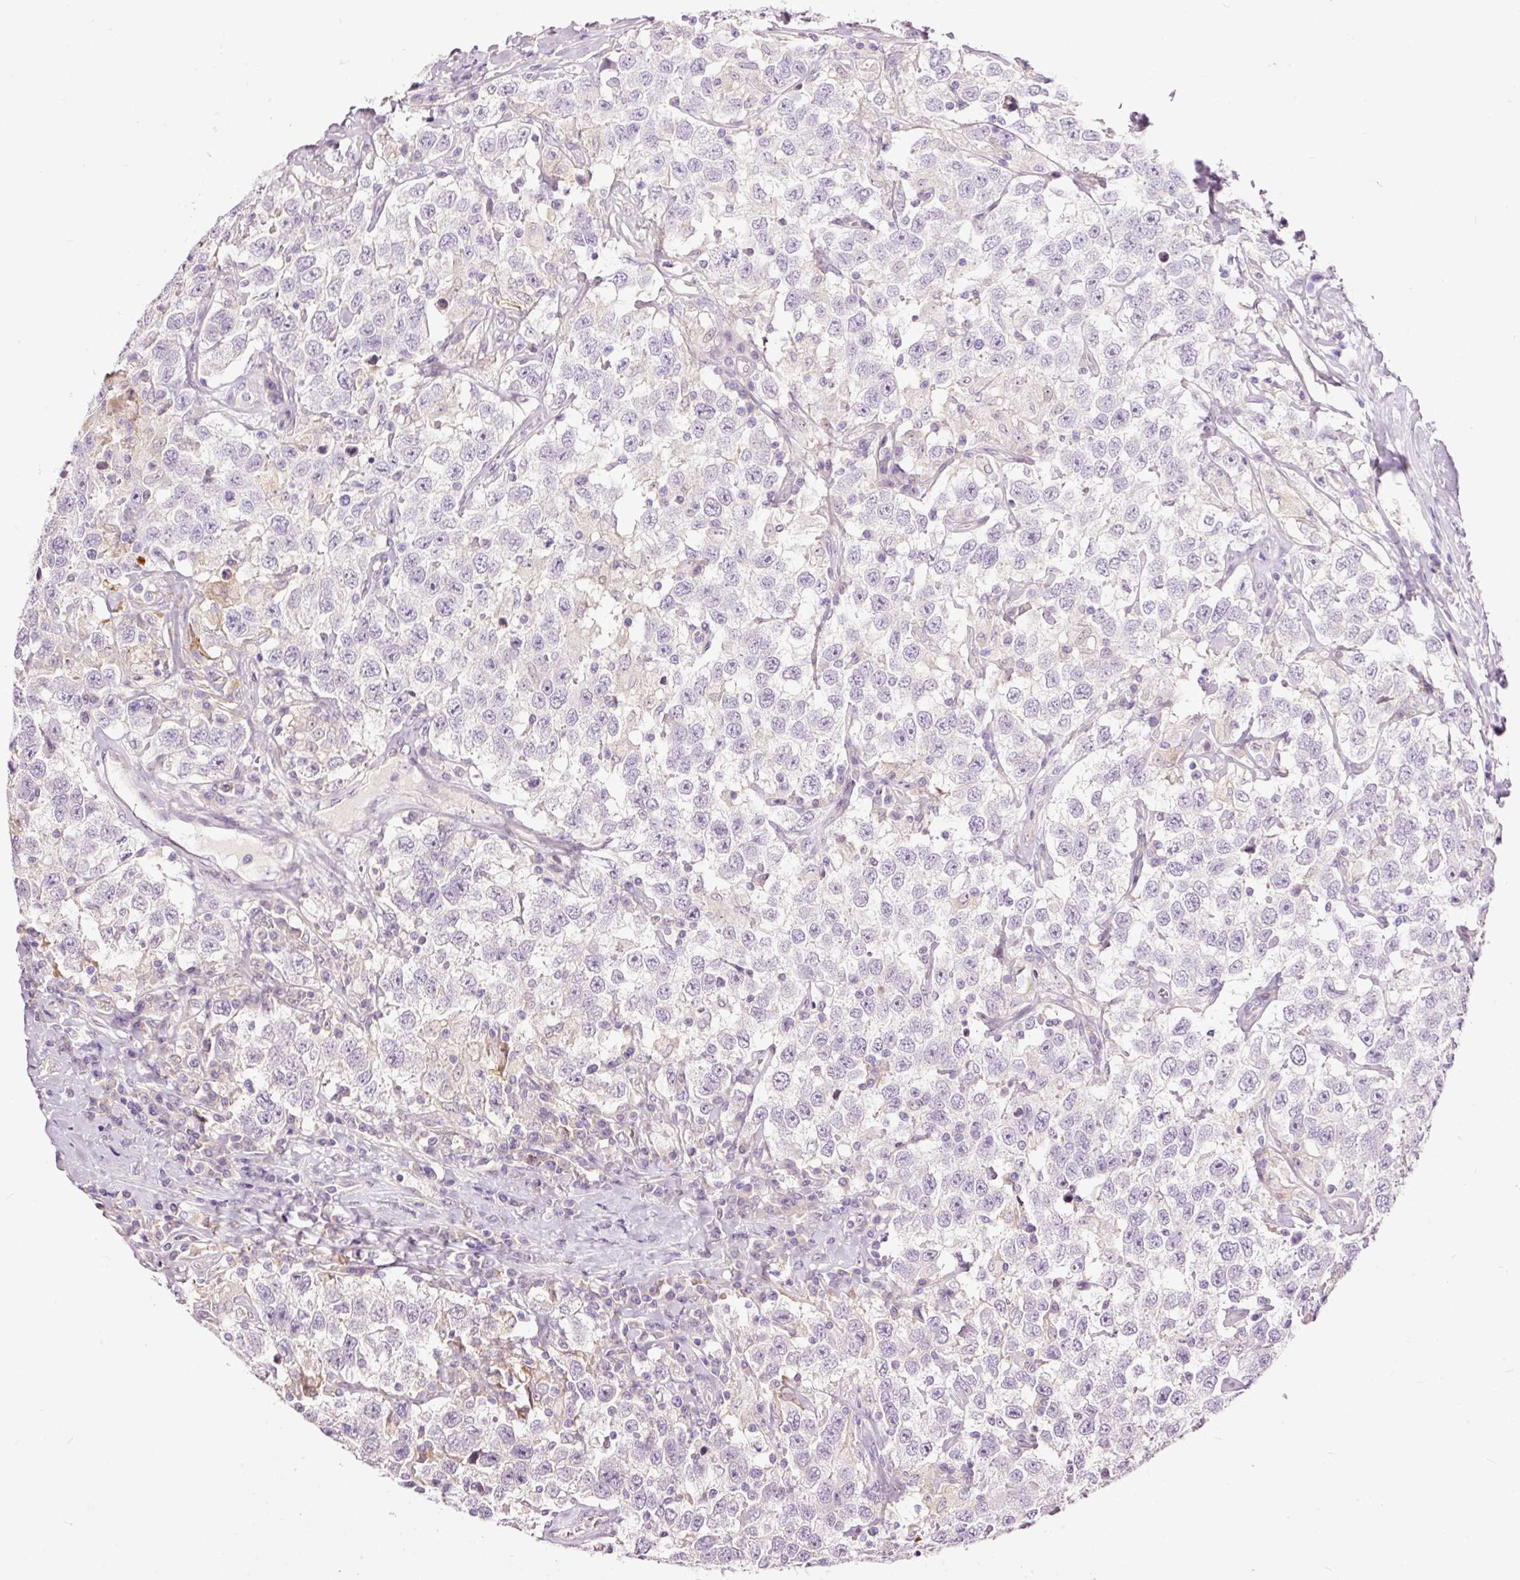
{"staining": {"intensity": "negative", "quantity": "none", "location": "none"}, "tissue": "testis cancer", "cell_type": "Tumor cells", "image_type": "cancer", "snomed": [{"axis": "morphology", "description": "Seminoma, NOS"}, {"axis": "topography", "description": "Testis"}], "caption": "Testis cancer (seminoma) was stained to show a protein in brown. There is no significant expression in tumor cells. (DAB IHC visualized using brightfield microscopy, high magnification).", "gene": "FCRL4", "patient": {"sex": "male", "age": 41}}